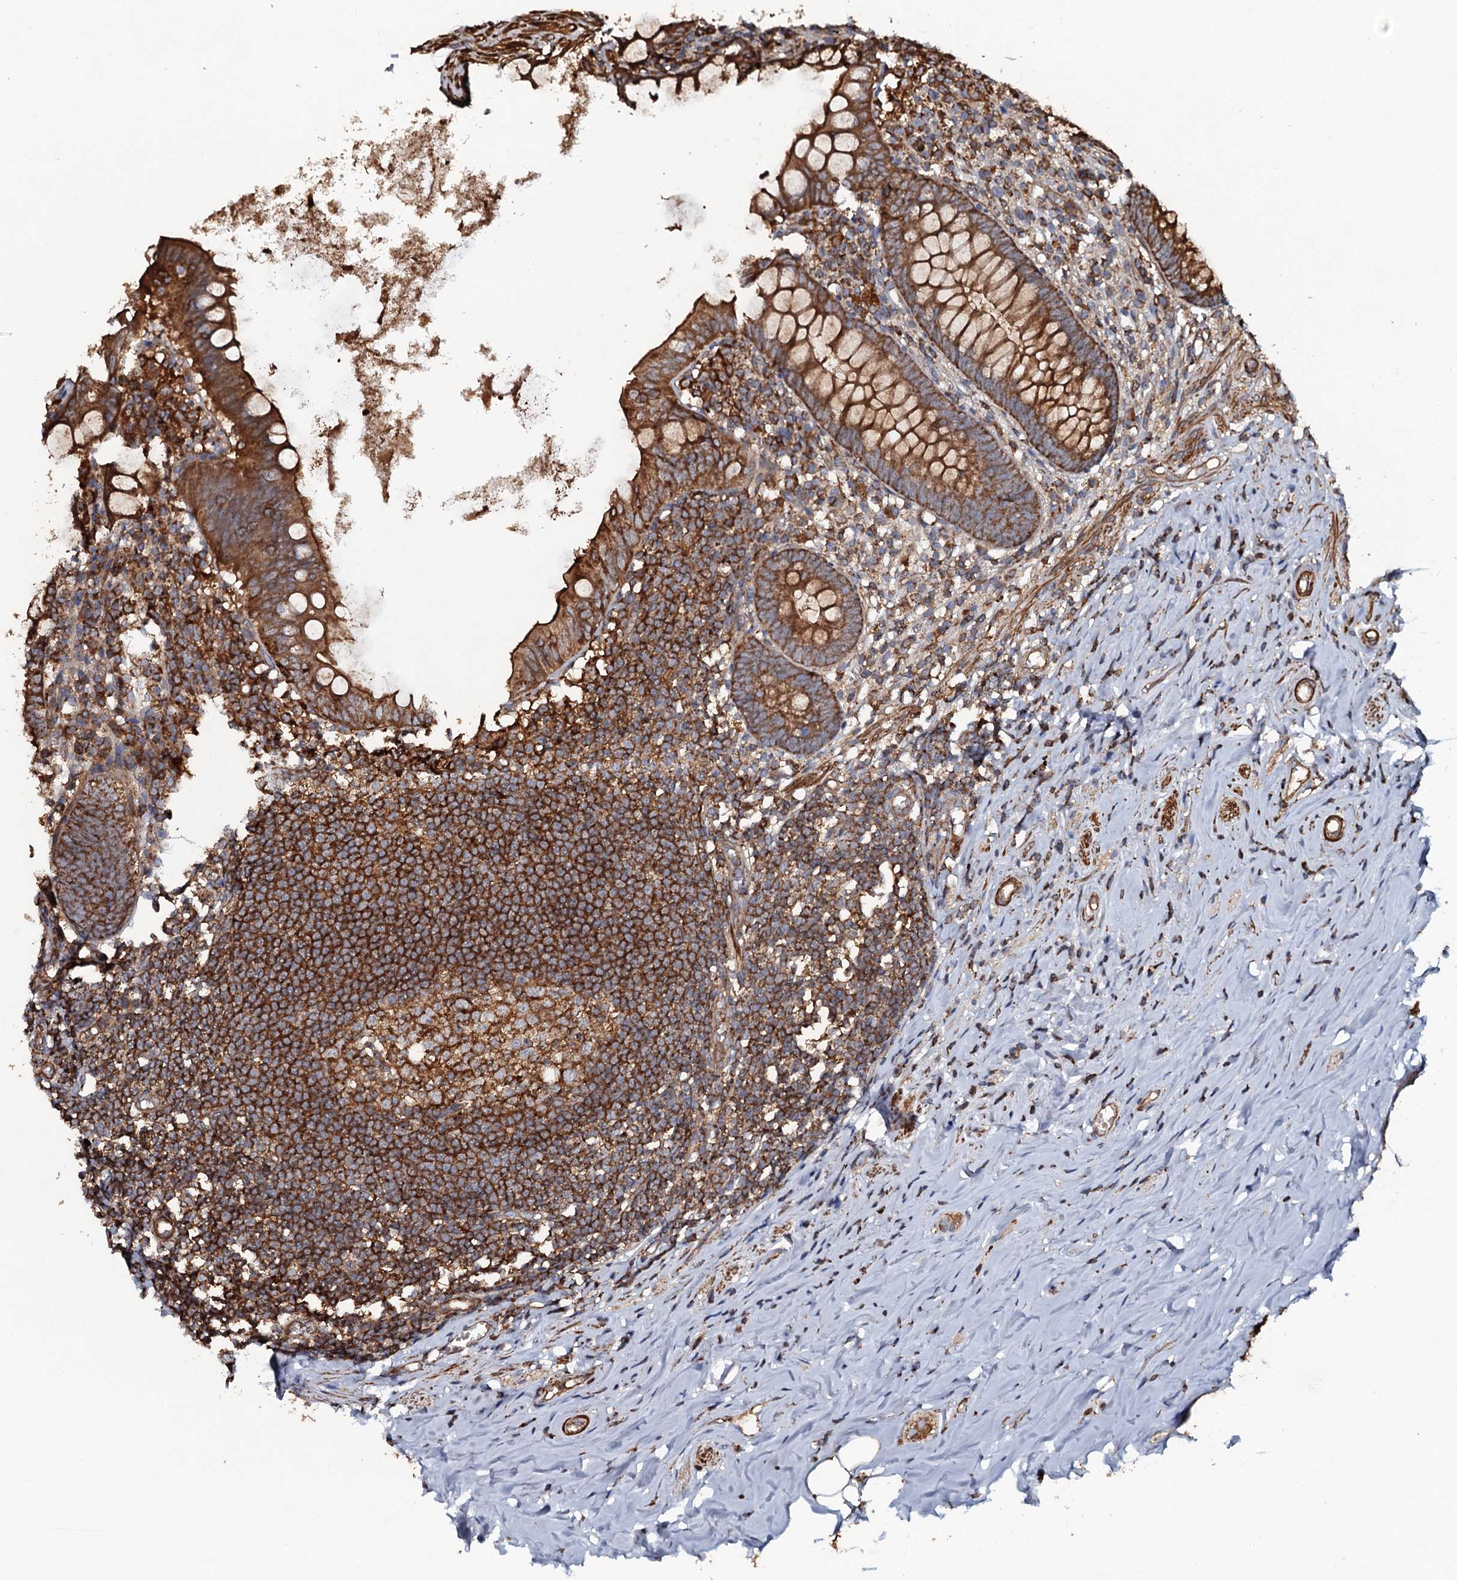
{"staining": {"intensity": "strong", "quantity": ">75%", "location": "cytoplasmic/membranous"}, "tissue": "appendix", "cell_type": "Glandular cells", "image_type": "normal", "snomed": [{"axis": "morphology", "description": "Normal tissue, NOS"}, {"axis": "topography", "description": "Appendix"}], "caption": "Protein positivity by IHC displays strong cytoplasmic/membranous positivity in about >75% of glandular cells in unremarkable appendix. Nuclei are stained in blue.", "gene": "VWA8", "patient": {"sex": "female", "age": 51}}